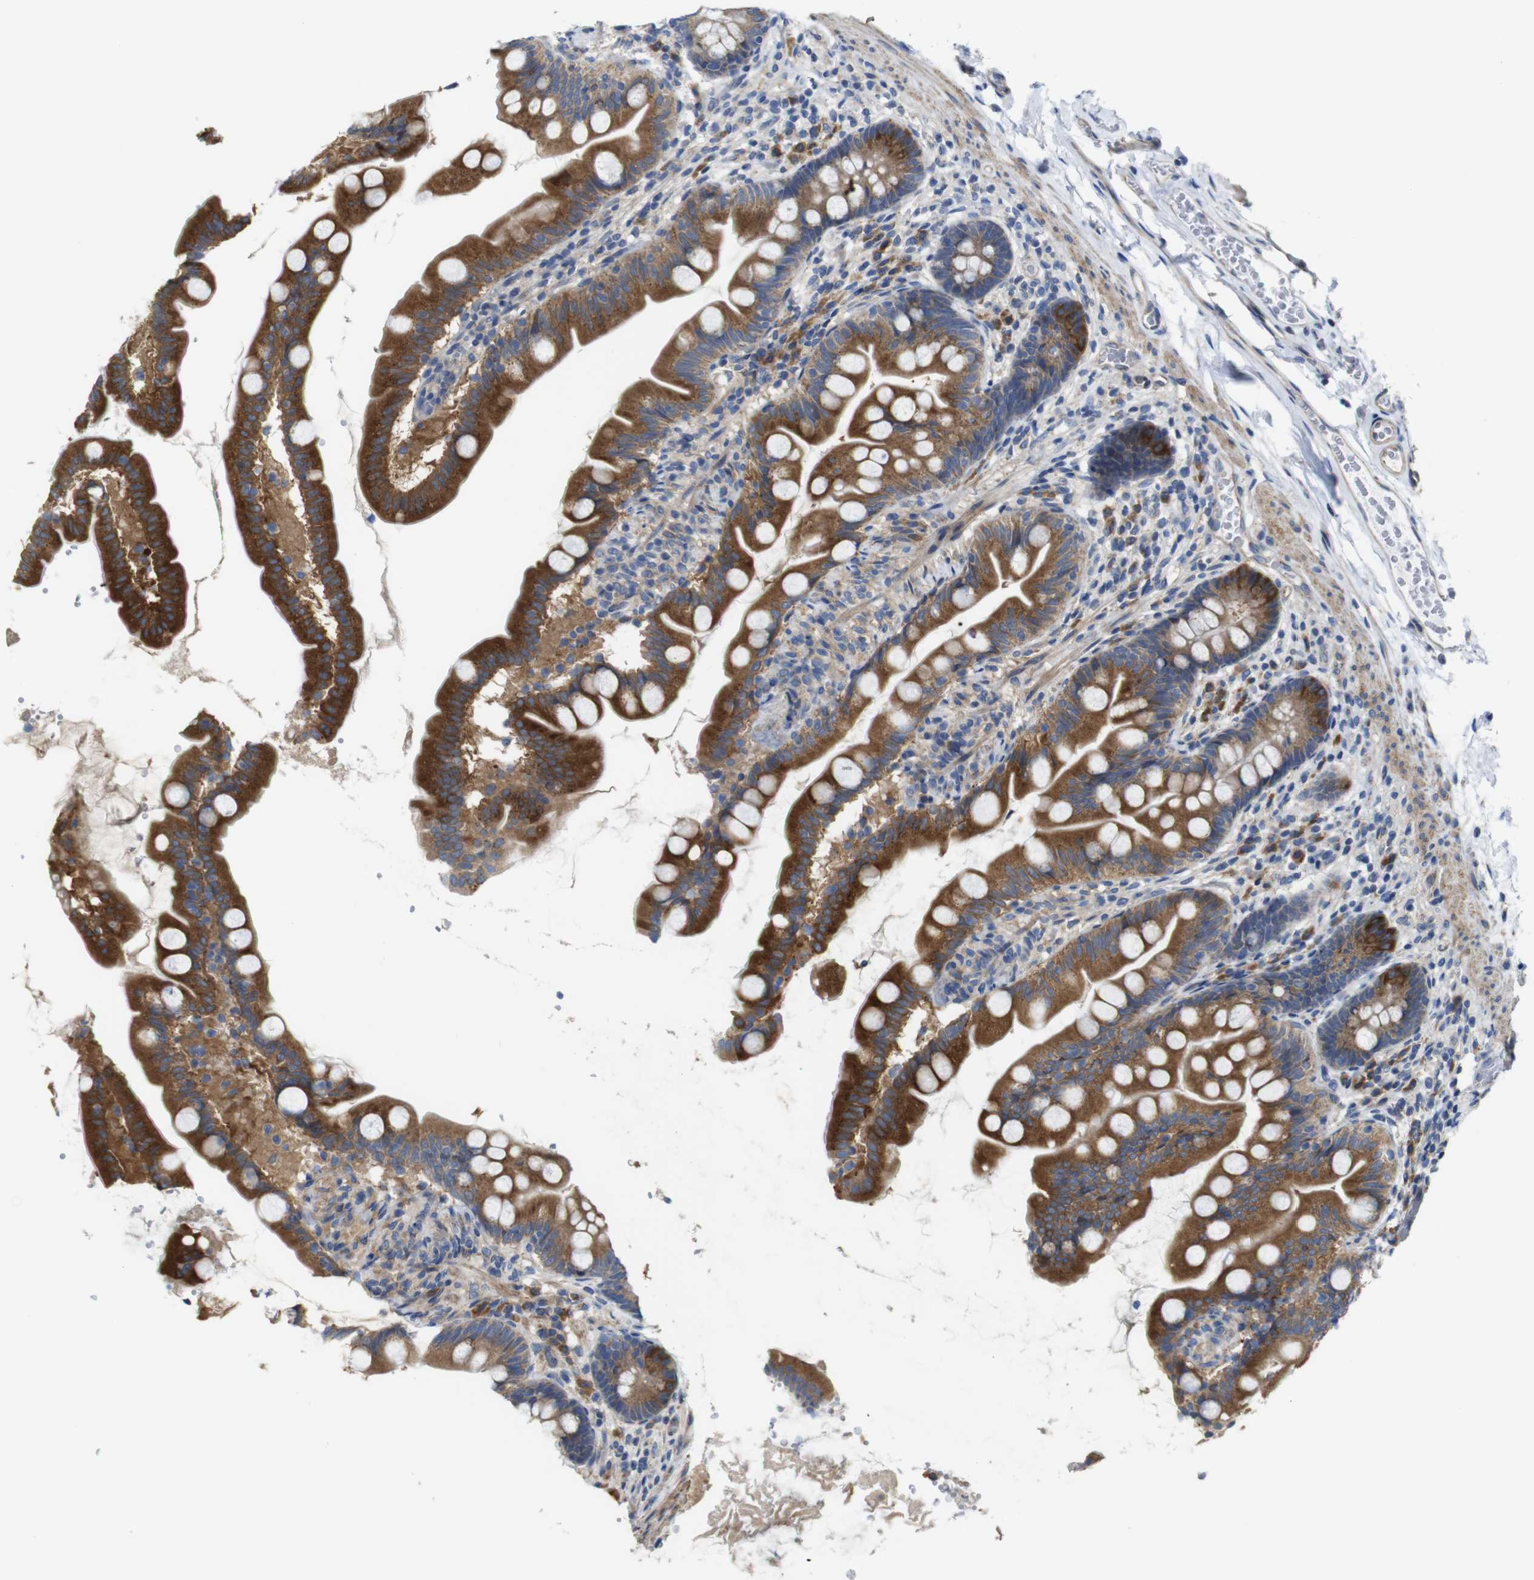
{"staining": {"intensity": "strong", "quantity": ">75%", "location": "cytoplasmic/membranous"}, "tissue": "small intestine", "cell_type": "Glandular cells", "image_type": "normal", "snomed": [{"axis": "morphology", "description": "Normal tissue, NOS"}, {"axis": "topography", "description": "Small intestine"}], "caption": "This is a micrograph of immunohistochemistry staining of benign small intestine, which shows strong positivity in the cytoplasmic/membranous of glandular cells.", "gene": "DDRGK1", "patient": {"sex": "female", "age": 56}}